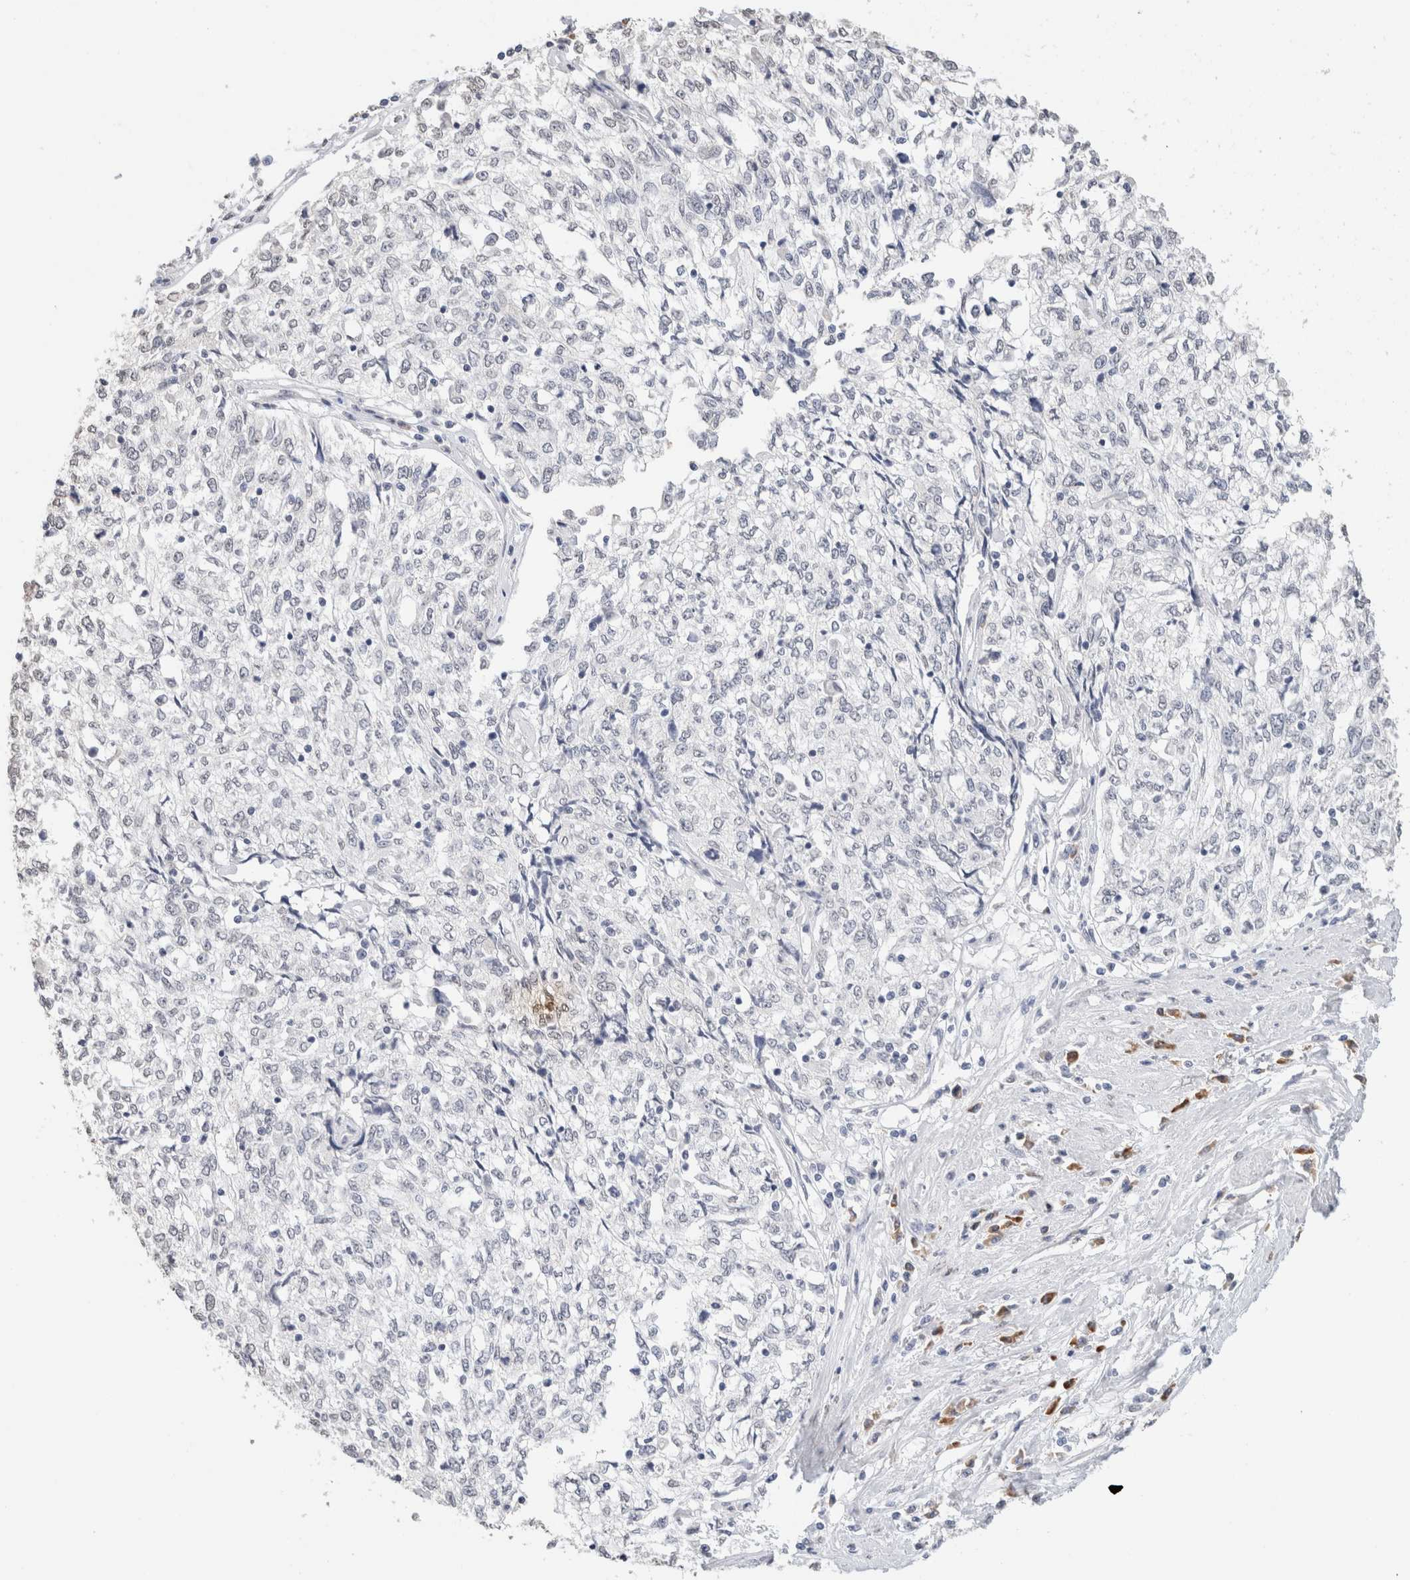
{"staining": {"intensity": "negative", "quantity": "none", "location": "none"}, "tissue": "cervical cancer", "cell_type": "Tumor cells", "image_type": "cancer", "snomed": [{"axis": "morphology", "description": "Squamous cell carcinoma, NOS"}, {"axis": "topography", "description": "Cervix"}], "caption": "Protein analysis of squamous cell carcinoma (cervical) displays no significant staining in tumor cells.", "gene": "CD80", "patient": {"sex": "female", "age": 57}}